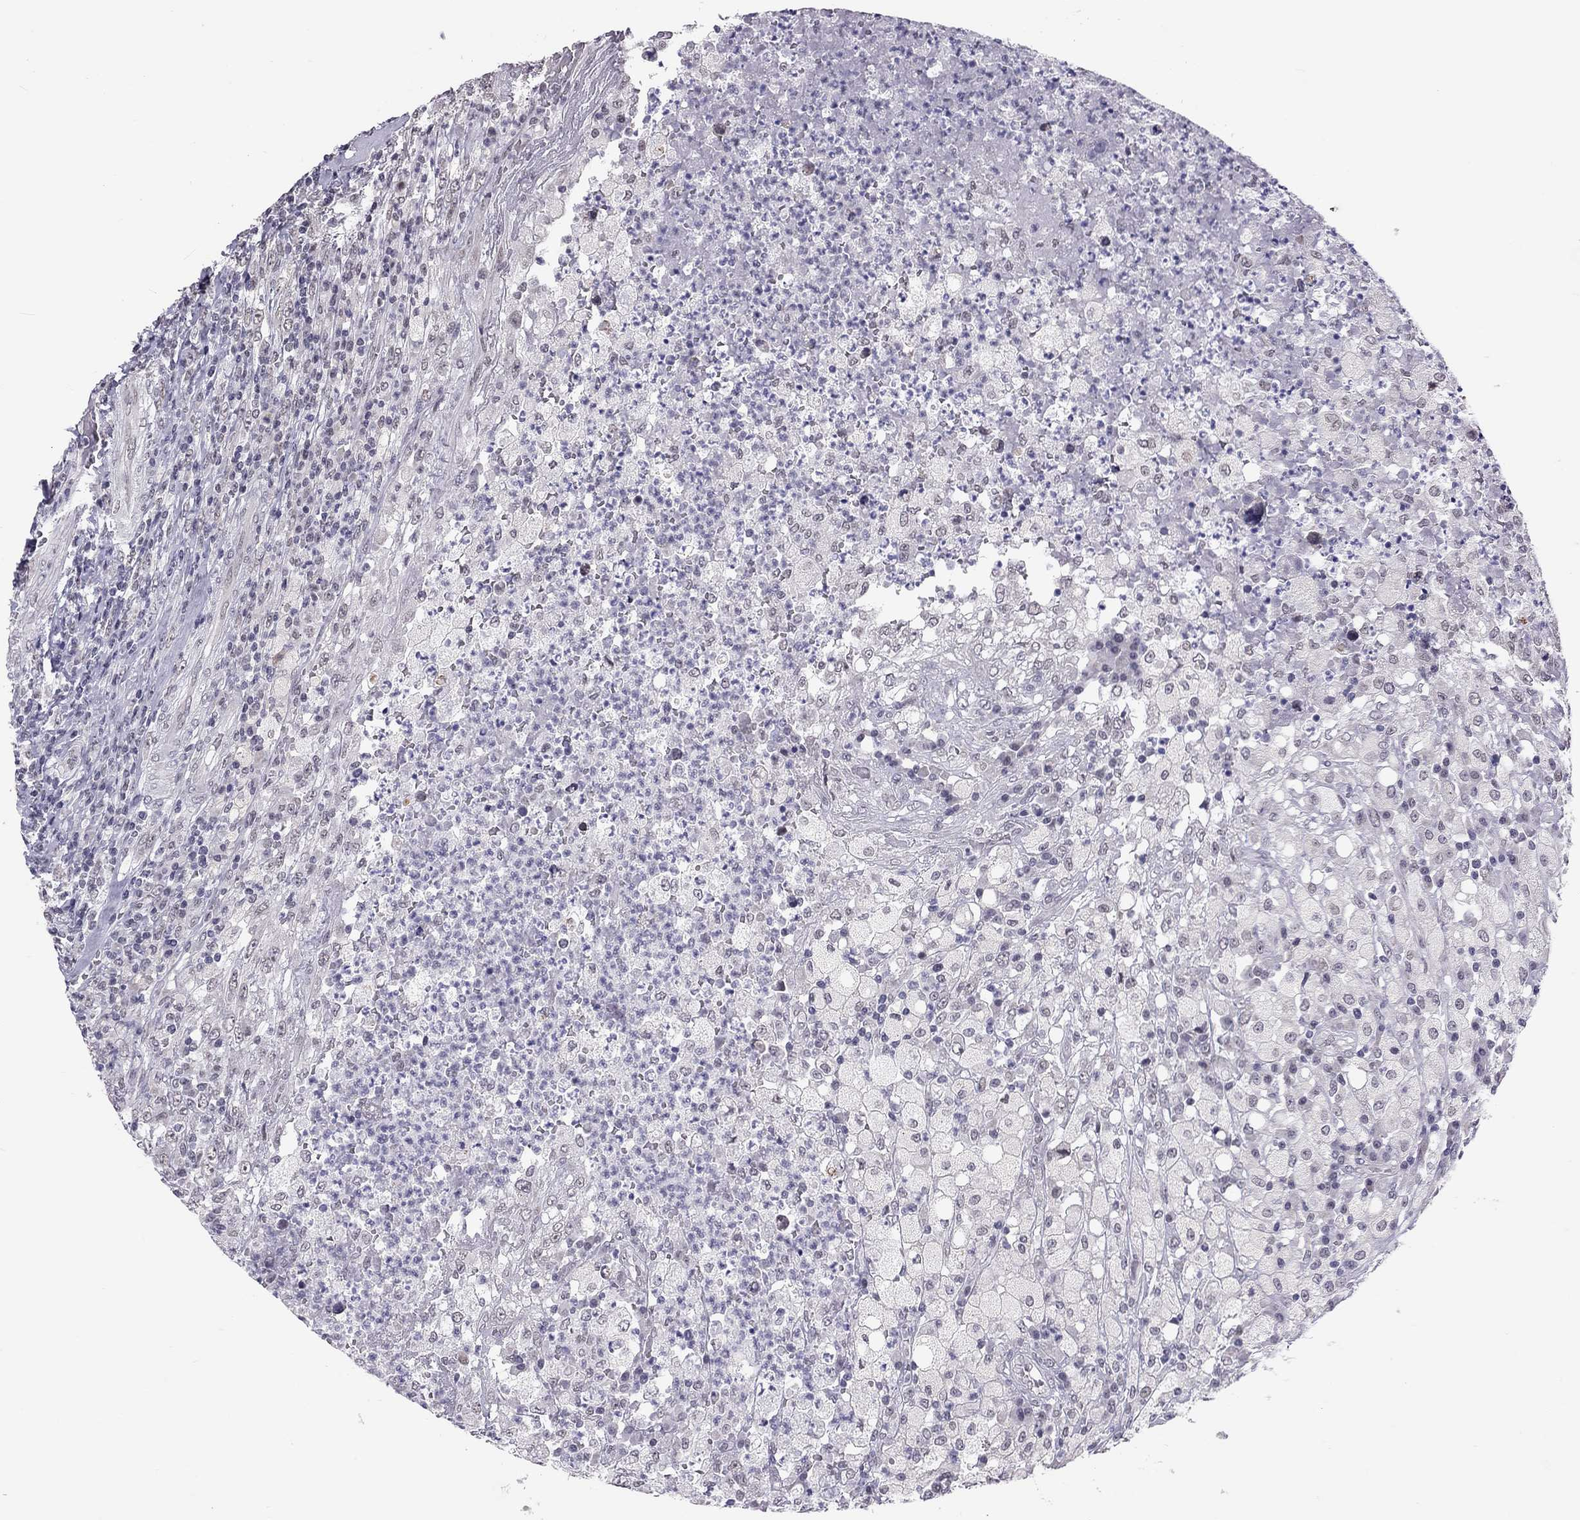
{"staining": {"intensity": "negative", "quantity": "none", "location": "none"}, "tissue": "testis cancer", "cell_type": "Tumor cells", "image_type": "cancer", "snomed": [{"axis": "morphology", "description": "Necrosis, NOS"}, {"axis": "morphology", "description": "Carcinoma, Embryonal, NOS"}, {"axis": "topography", "description": "Testis"}], "caption": "High power microscopy histopathology image of an immunohistochemistry (IHC) image of testis cancer, revealing no significant expression in tumor cells.", "gene": "PPP1R3A", "patient": {"sex": "male", "age": 19}}